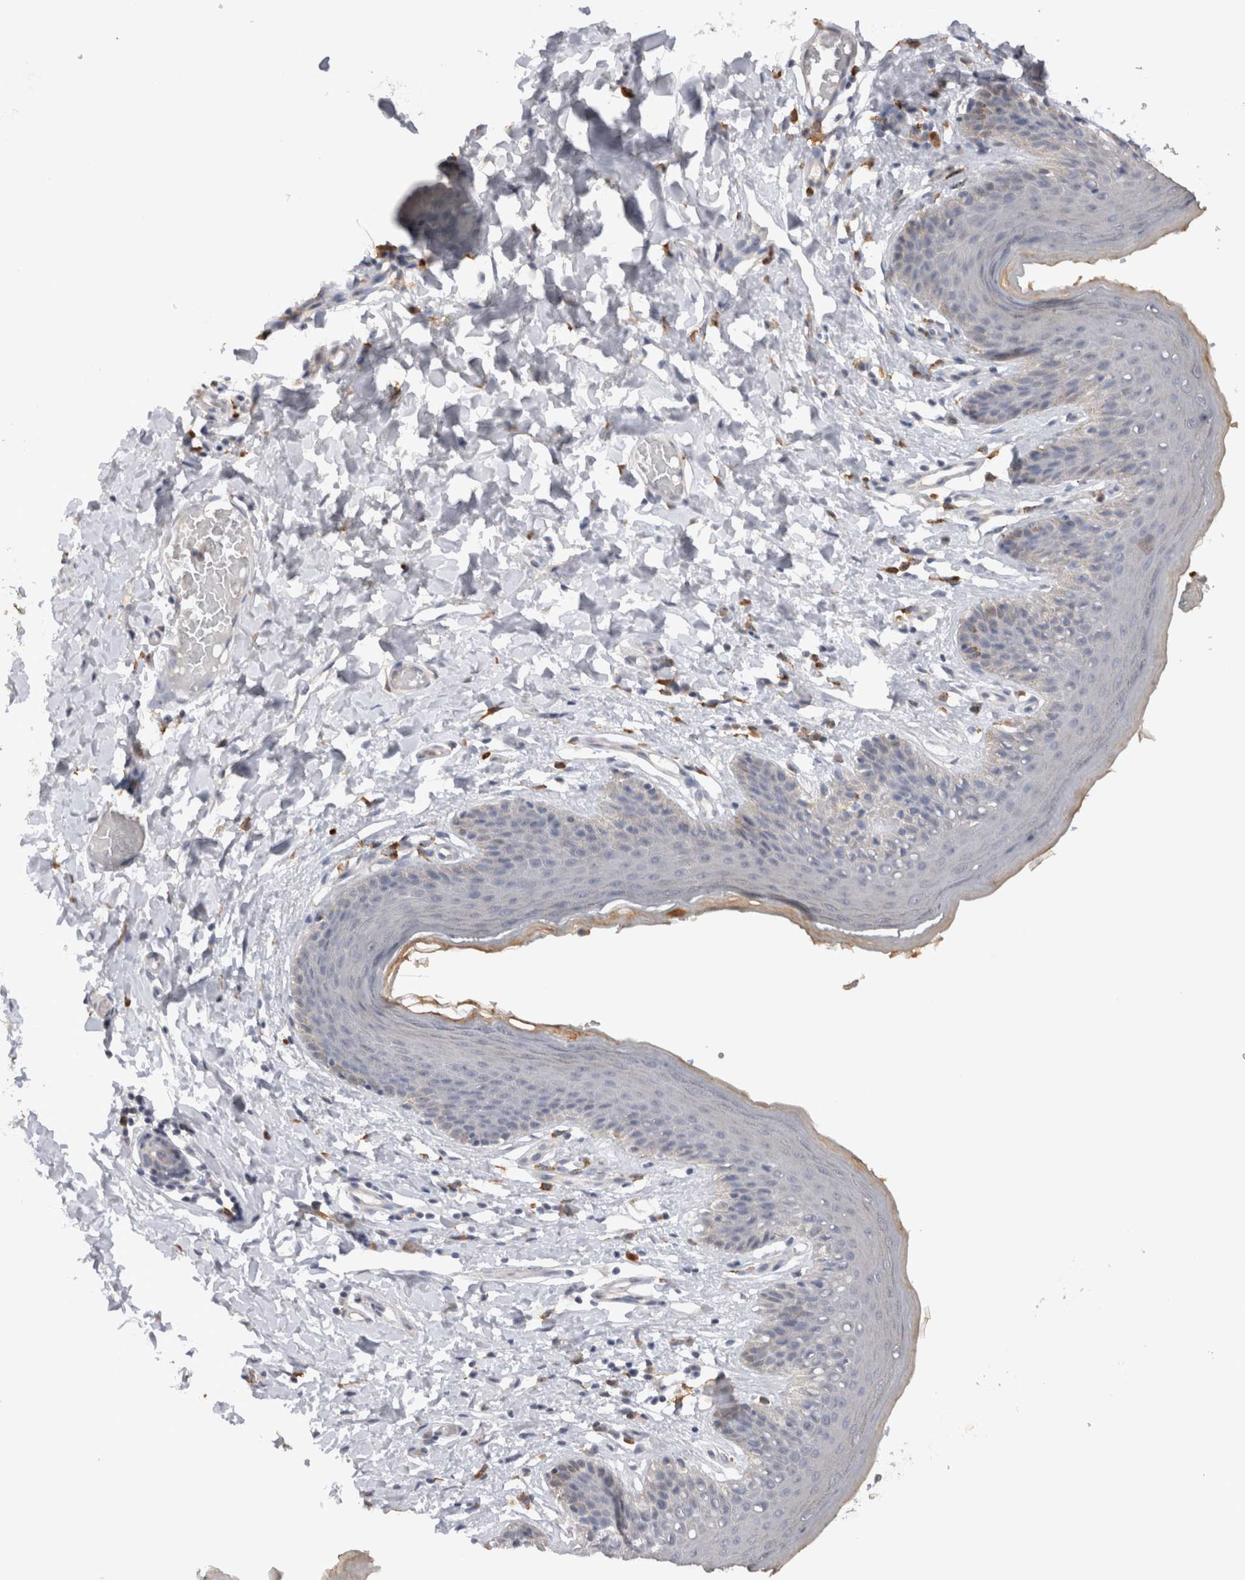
{"staining": {"intensity": "negative", "quantity": "none", "location": "none"}, "tissue": "skin", "cell_type": "Epidermal cells", "image_type": "normal", "snomed": [{"axis": "morphology", "description": "Normal tissue, NOS"}, {"axis": "topography", "description": "Vulva"}], "caption": "Benign skin was stained to show a protein in brown. There is no significant positivity in epidermal cells. Nuclei are stained in blue.", "gene": "VSIG4", "patient": {"sex": "female", "age": 66}}